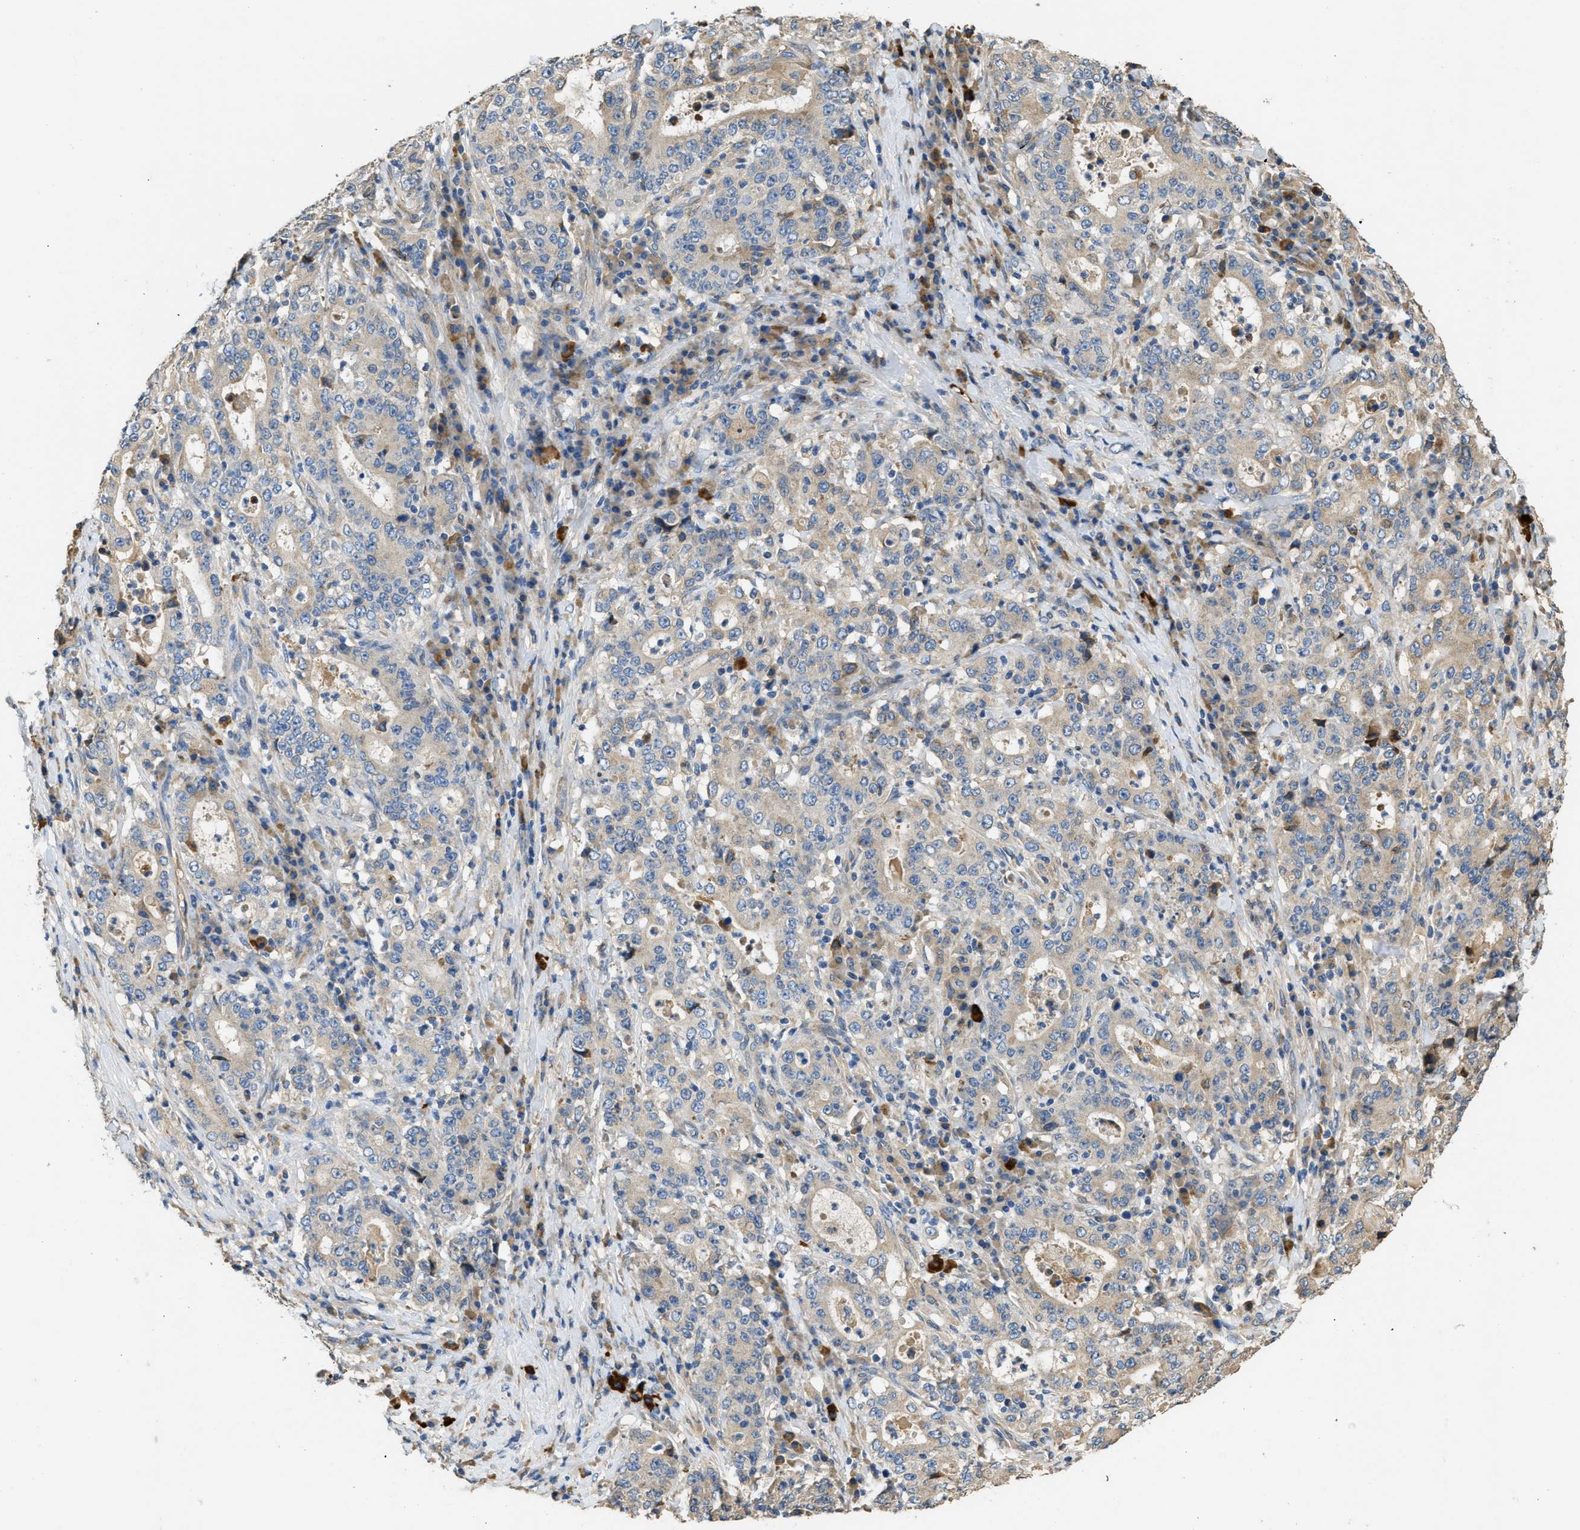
{"staining": {"intensity": "weak", "quantity": ">75%", "location": "cytoplasmic/membranous"}, "tissue": "stomach cancer", "cell_type": "Tumor cells", "image_type": "cancer", "snomed": [{"axis": "morphology", "description": "Normal tissue, NOS"}, {"axis": "morphology", "description": "Adenocarcinoma, NOS"}, {"axis": "topography", "description": "Stomach, upper"}, {"axis": "topography", "description": "Stomach"}], "caption": "High-power microscopy captured an immunohistochemistry (IHC) photomicrograph of stomach cancer (adenocarcinoma), revealing weak cytoplasmic/membranous expression in approximately >75% of tumor cells.", "gene": "RIPK2", "patient": {"sex": "male", "age": 59}}